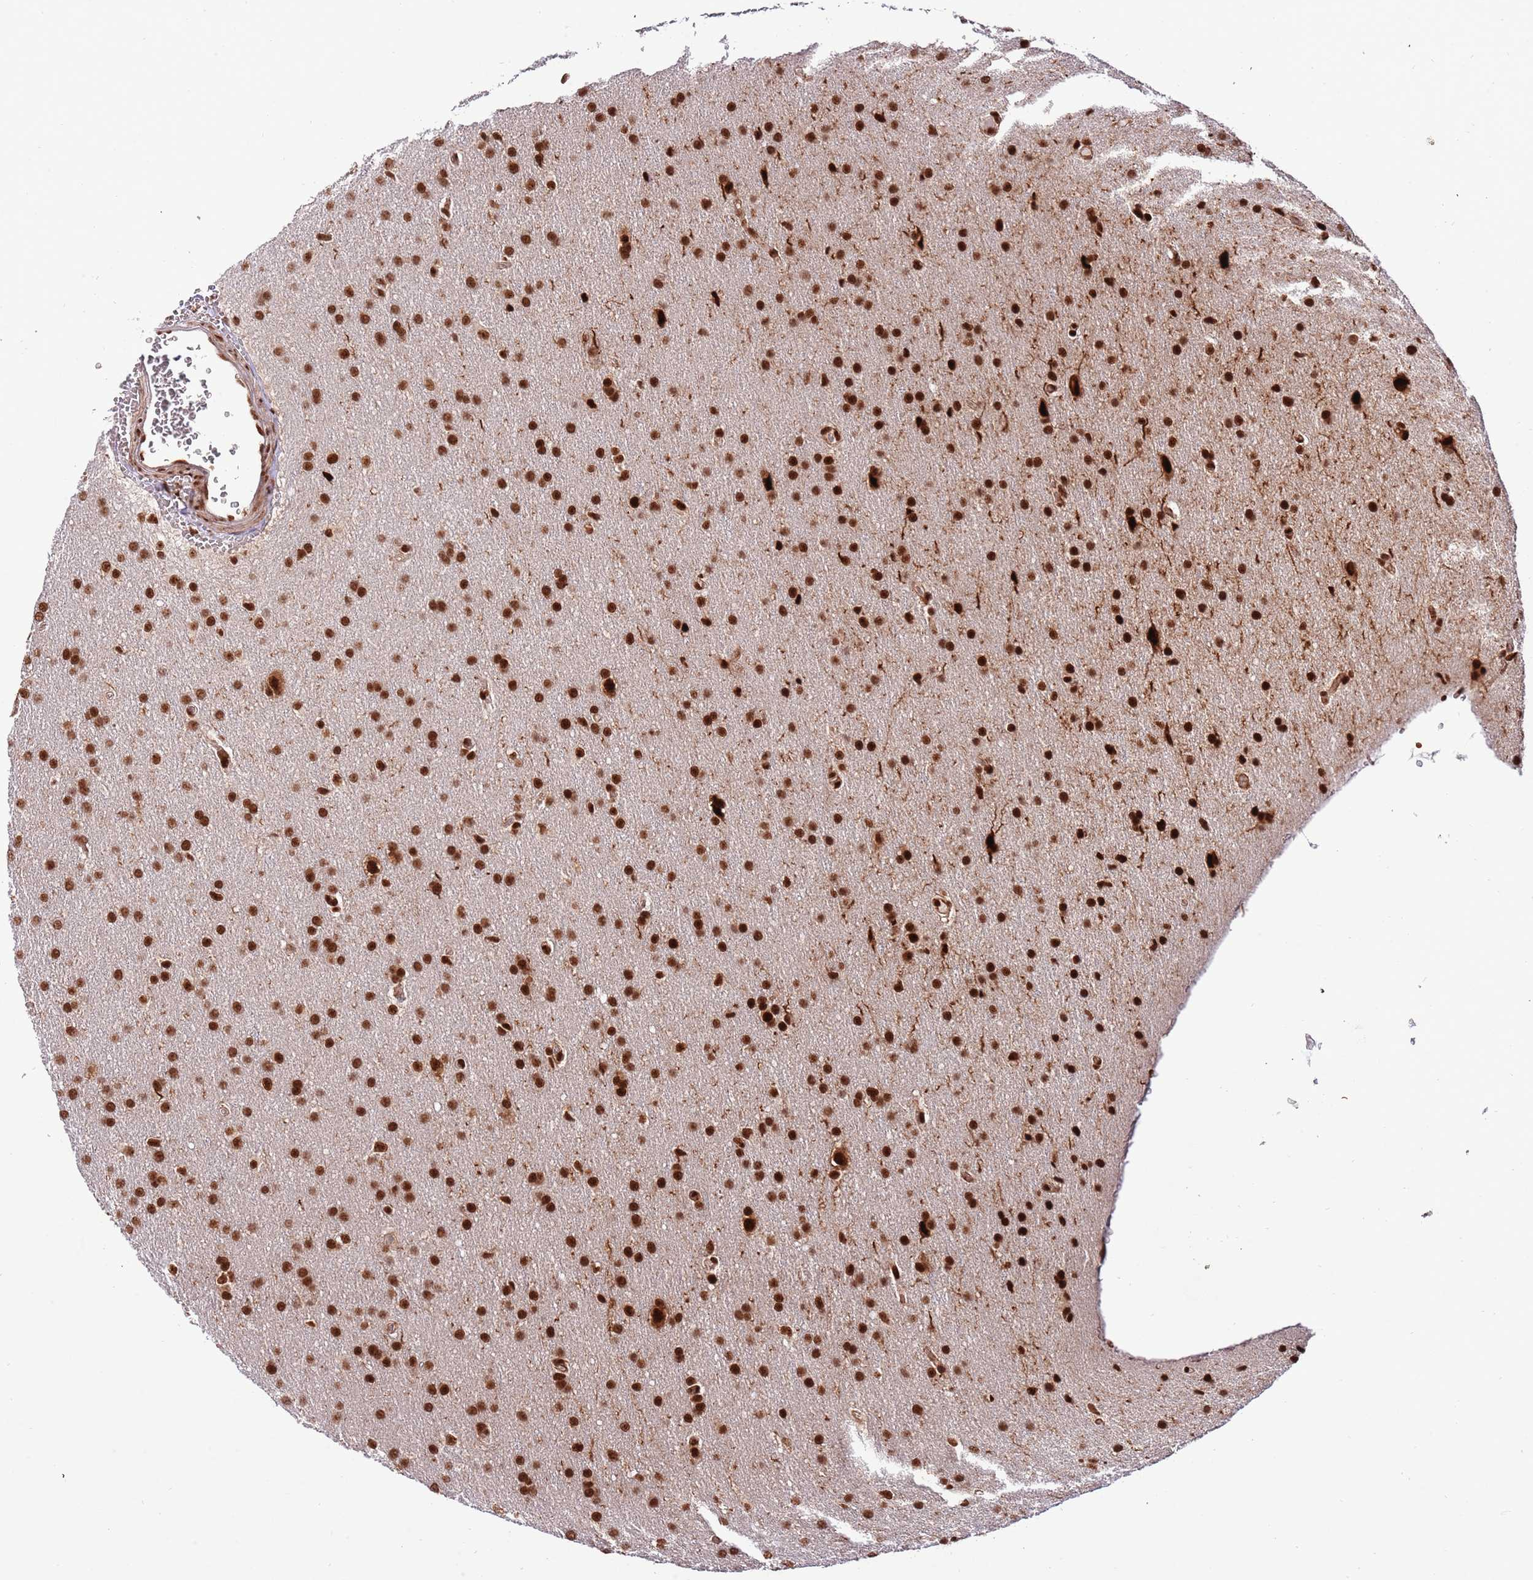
{"staining": {"intensity": "strong", "quantity": ">75%", "location": "nuclear"}, "tissue": "glioma", "cell_type": "Tumor cells", "image_type": "cancer", "snomed": [{"axis": "morphology", "description": "Glioma, malignant, Low grade"}, {"axis": "topography", "description": "Brain"}], "caption": "The photomicrograph demonstrates a brown stain indicating the presence of a protein in the nuclear of tumor cells in glioma.", "gene": "RIF1", "patient": {"sex": "female", "age": 32}}